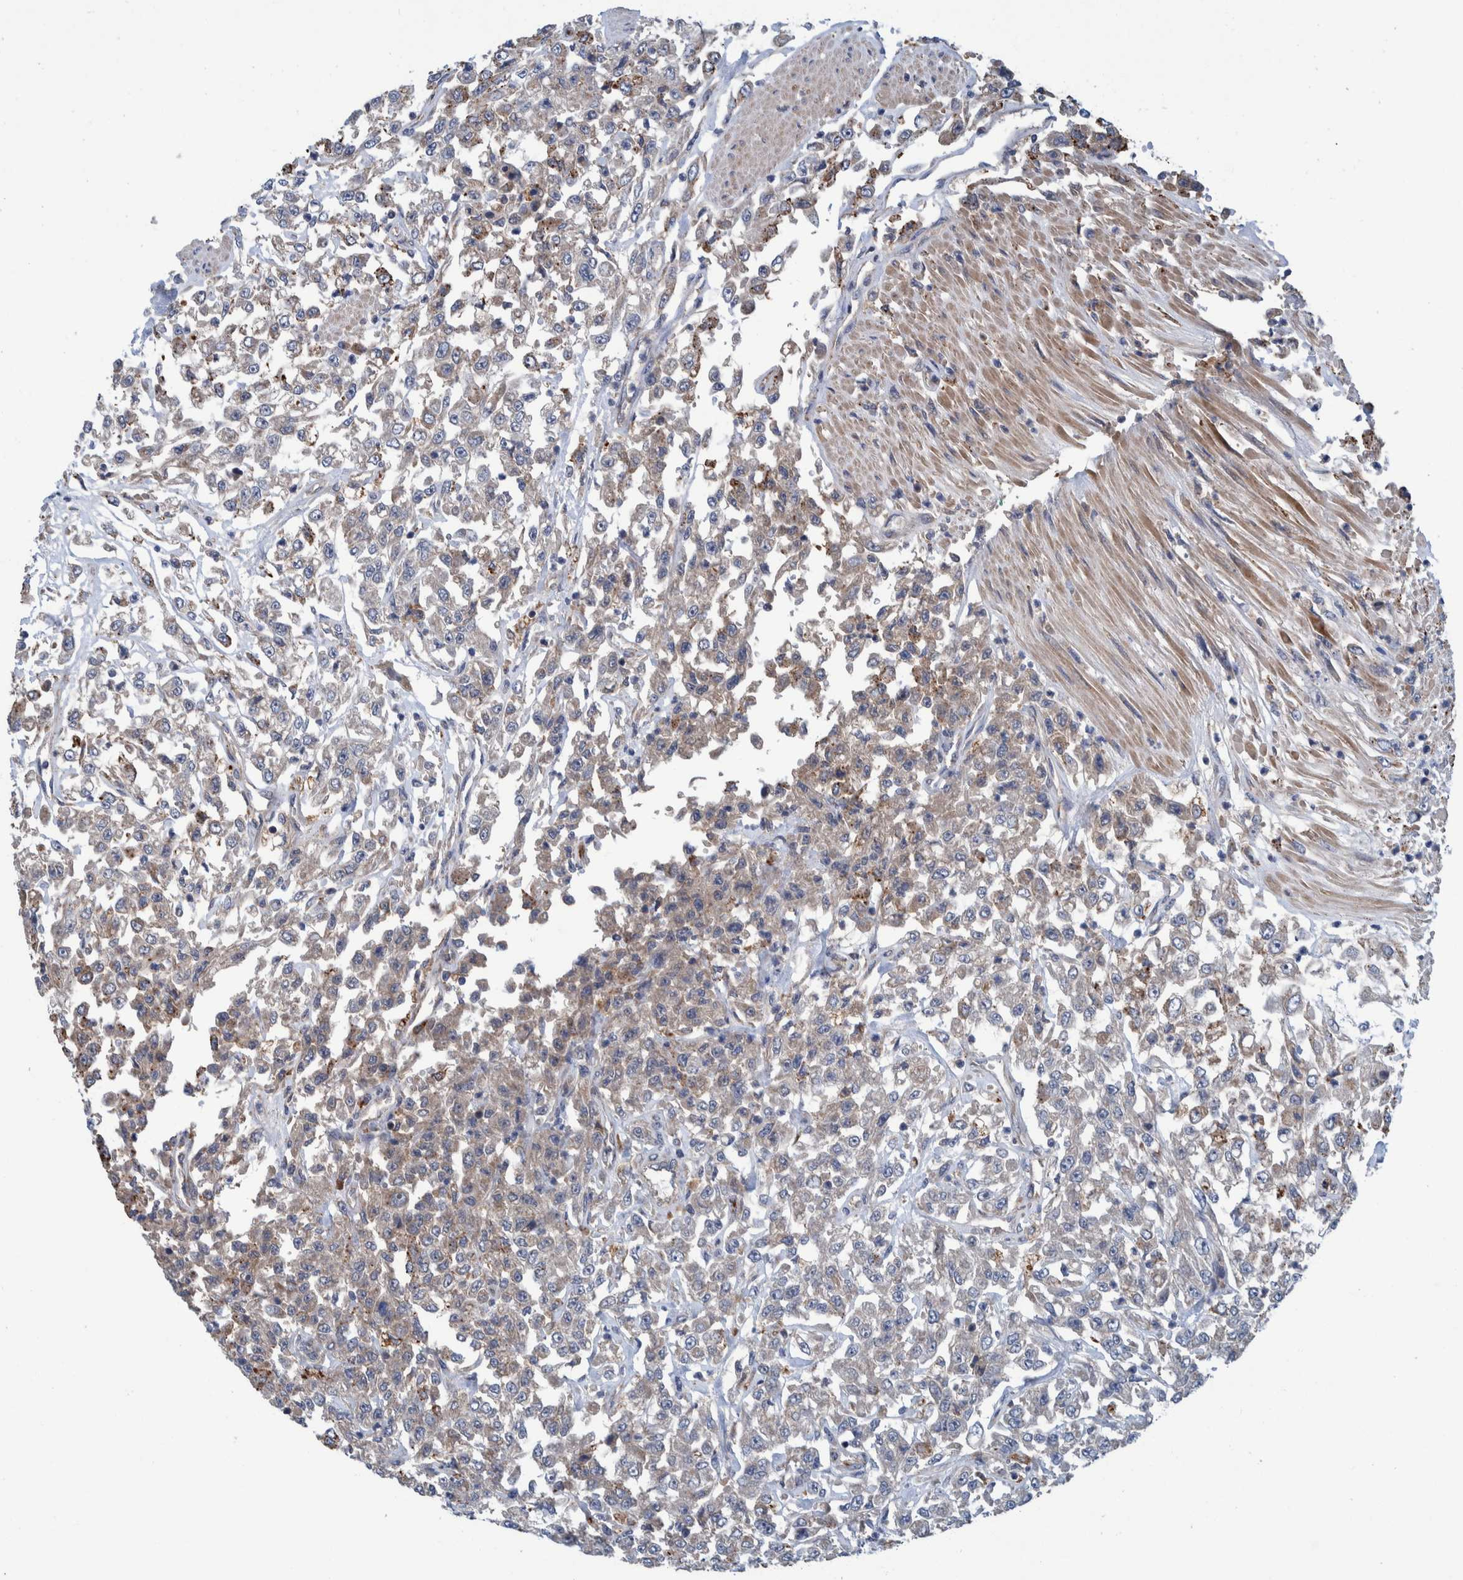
{"staining": {"intensity": "weak", "quantity": "<25%", "location": "cytoplasmic/membranous"}, "tissue": "urothelial cancer", "cell_type": "Tumor cells", "image_type": "cancer", "snomed": [{"axis": "morphology", "description": "Urothelial carcinoma, High grade"}, {"axis": "topography", "description": "Urinary bladder"}], "caption": "This is a photomicrograph of IHC staining of high-grade urothelial carcinoma, which shows no positivity in tumor cells.", "gene": "ITIH3", "patient": {"sex": "male", "age": 46}}